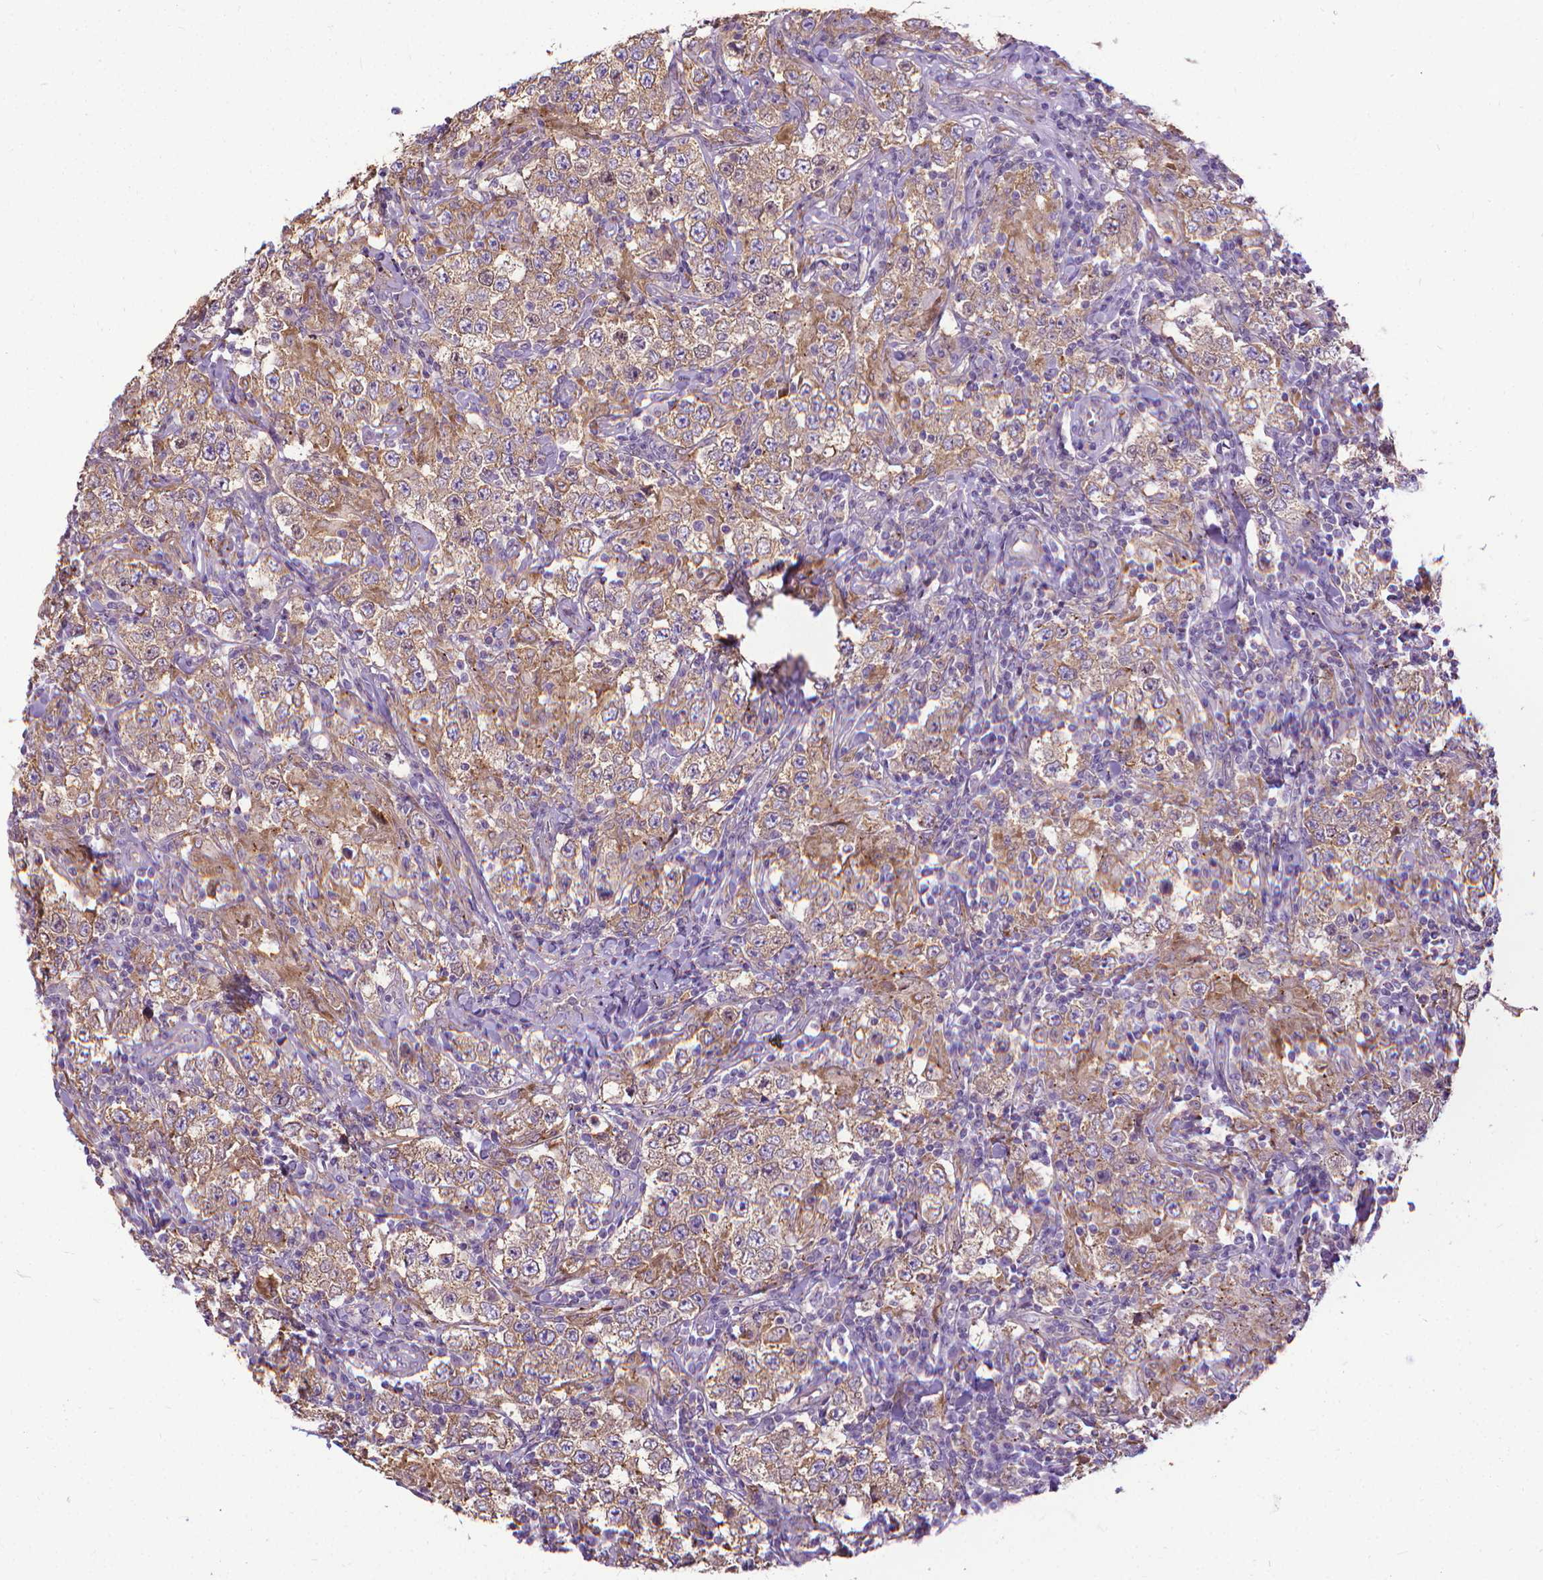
{"staining": {"intensity": "moderate", "quantity": ">75%", "location": "cytoplasmic/membranous"}, "tissue": "testis cancer", "cell_type": "Tumor cells", "image_type": "cancer", "snomed": [{"axis": "morphology", "description": "Seminoma, NOS"}, {"axis": "morphology", "description": "Carcinoma, Embryonal, NOS"}, {"axis": "topography", "description": "Testis"}], "caption": "Tumor cells display moderate cytoplasmic/membranous staining in about >75% of cells in testis cancer (seminoma).", "gene": "CFAP299", "patient": {"sex": "male", "age": 41}}